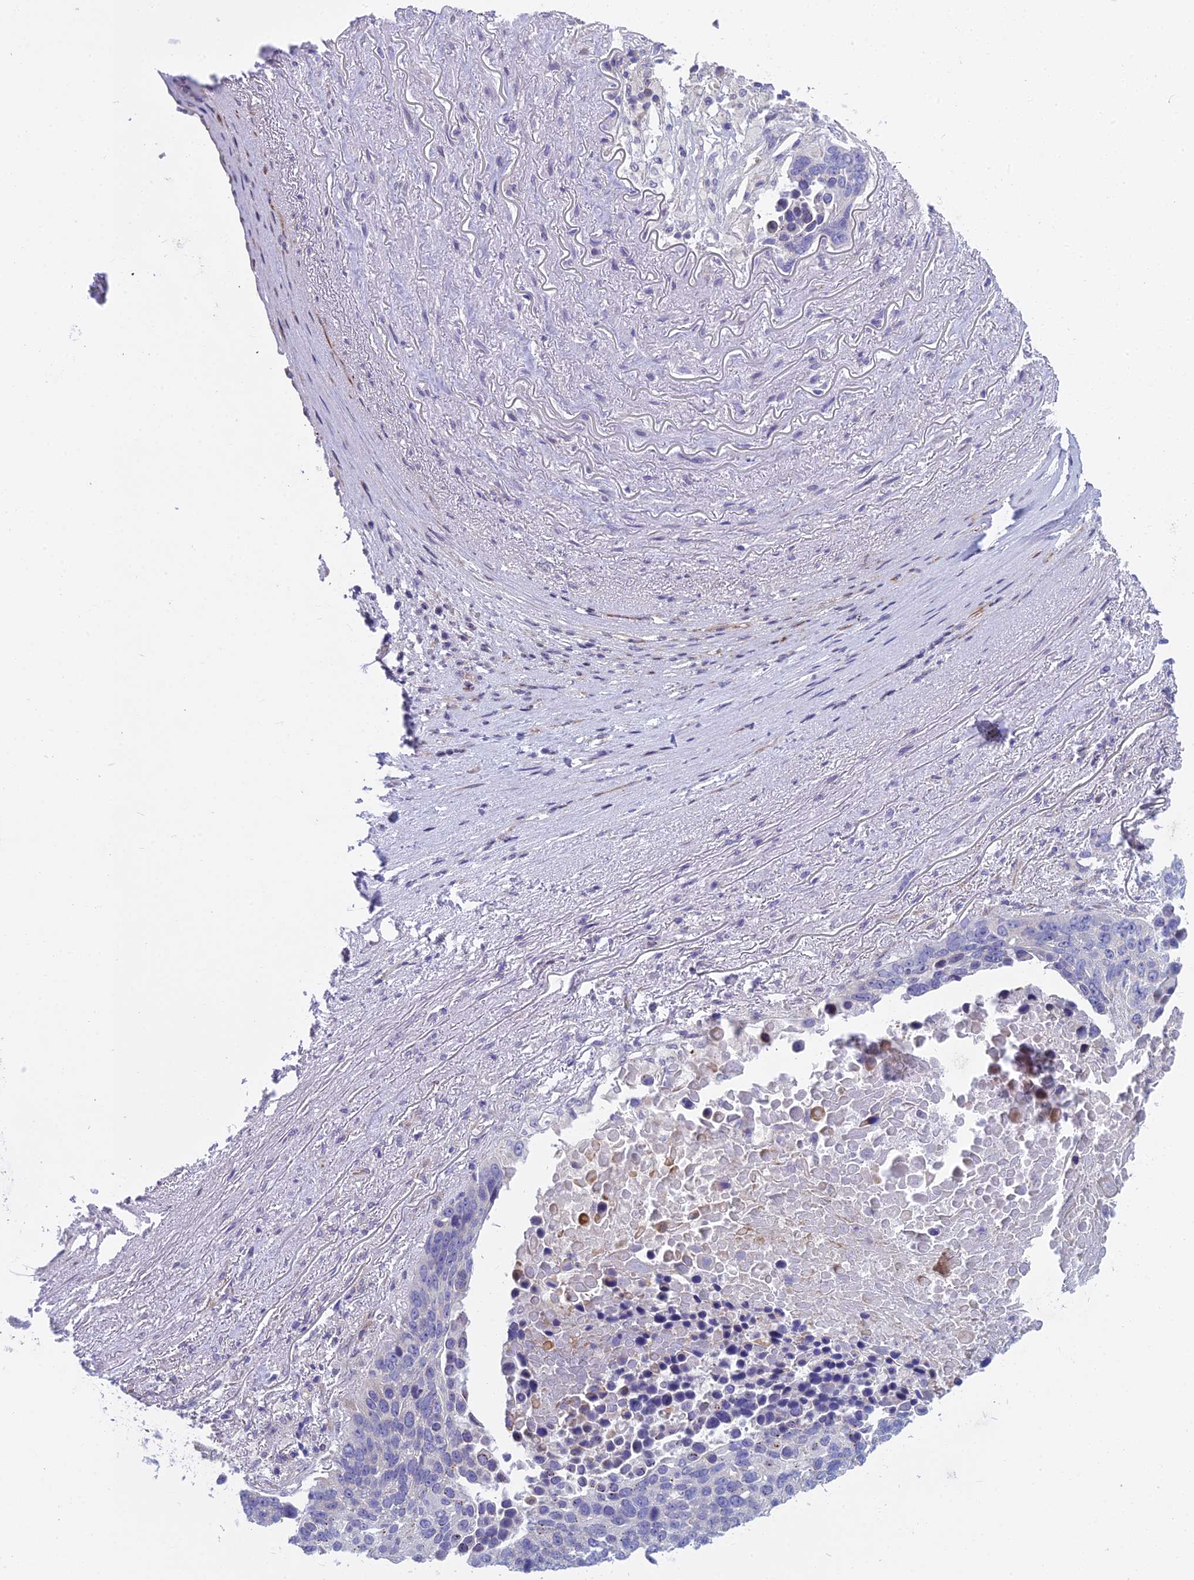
{"staining": {"intensity": "negative", "quantity": "none", "location": "none"}, "tissue": "lung cancer", "cell_type": "Tumor cells", "image_type": "cancer", "snomed": [{"axis": "morphology", "description": "Normal tissue, NOS"}, {"axis": "morphology", "description": "Squamous cell carcinoma, NOS"}, {"axis": "topography", "description": "Lymph node"}, {"axis": "topography", "description": "Lung"}], "caption": "A histopathology image of human lung squamous cell carcinoma is negative for staining in tumor cells. (Stains: DAB (3,3'-diaminobenzidine) immunohistochemistry with hematoxylin counter stain, Microscopy: brightfield microscopy at high magnification).", "gene": "PCDHB14", "patient": {"sex": "male", "age": 66}}